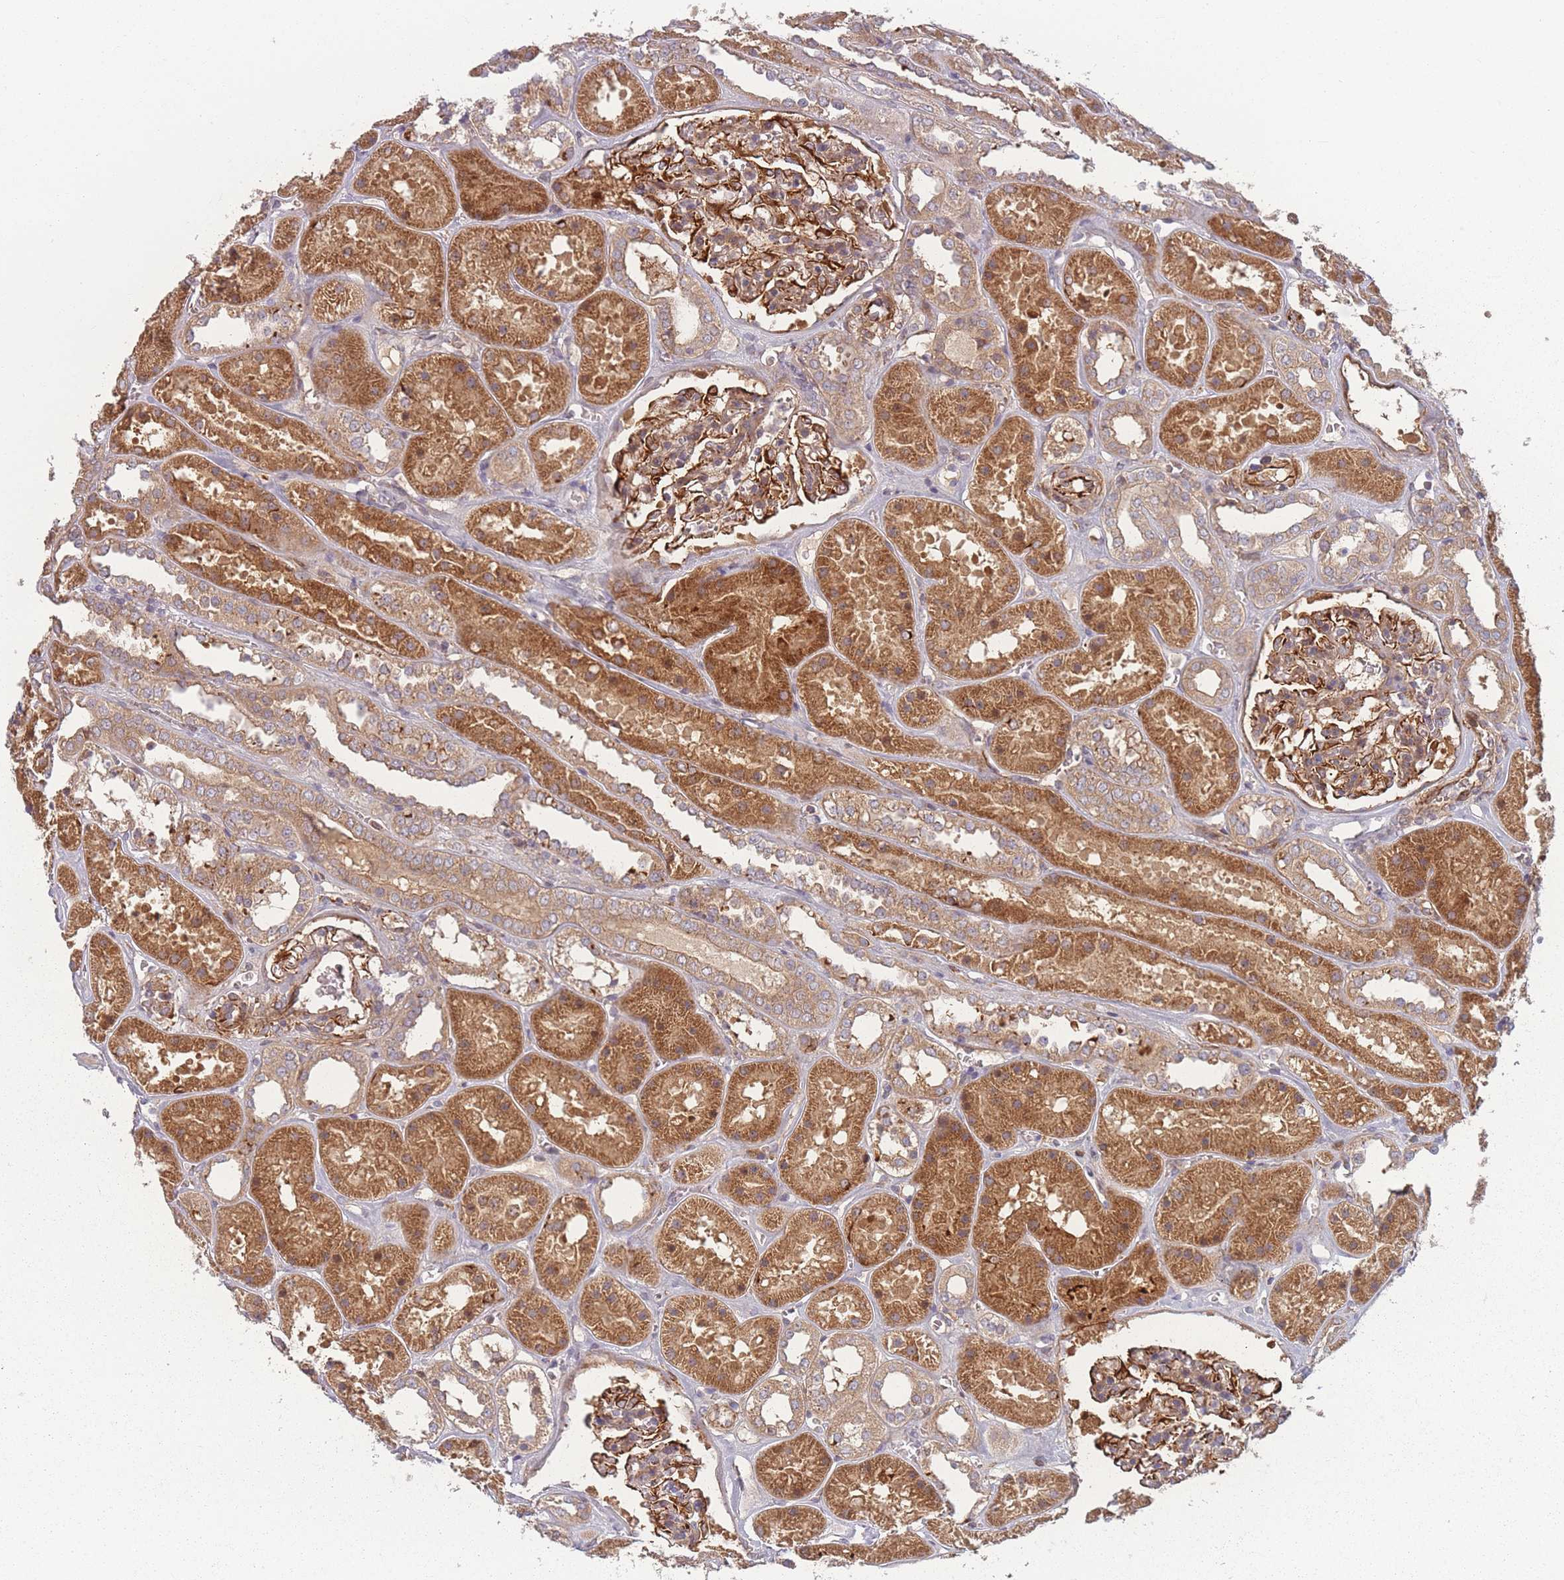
{"staining": {"intensity": "moderate", "quantity": ">75%", "location": "cytoplasmic/membranous"}, "tissue": "kidney", "cell_type": "Cells in glomeruli", "image_type": "normal", "snomed": [{"axis": "morphology", "description": "Normal tissue, NOS"}, {"axis": "topography", "description": "Kidney"}], "caption": "Protein positivity by immunohistochemistry displays moderate cytoplasmic/membranous staining in about >75% of cells in glomeruli in unremarkable kidney.", "gene": "EEF1AKMT2", "patient": {"sex": "female", "age": 41}}